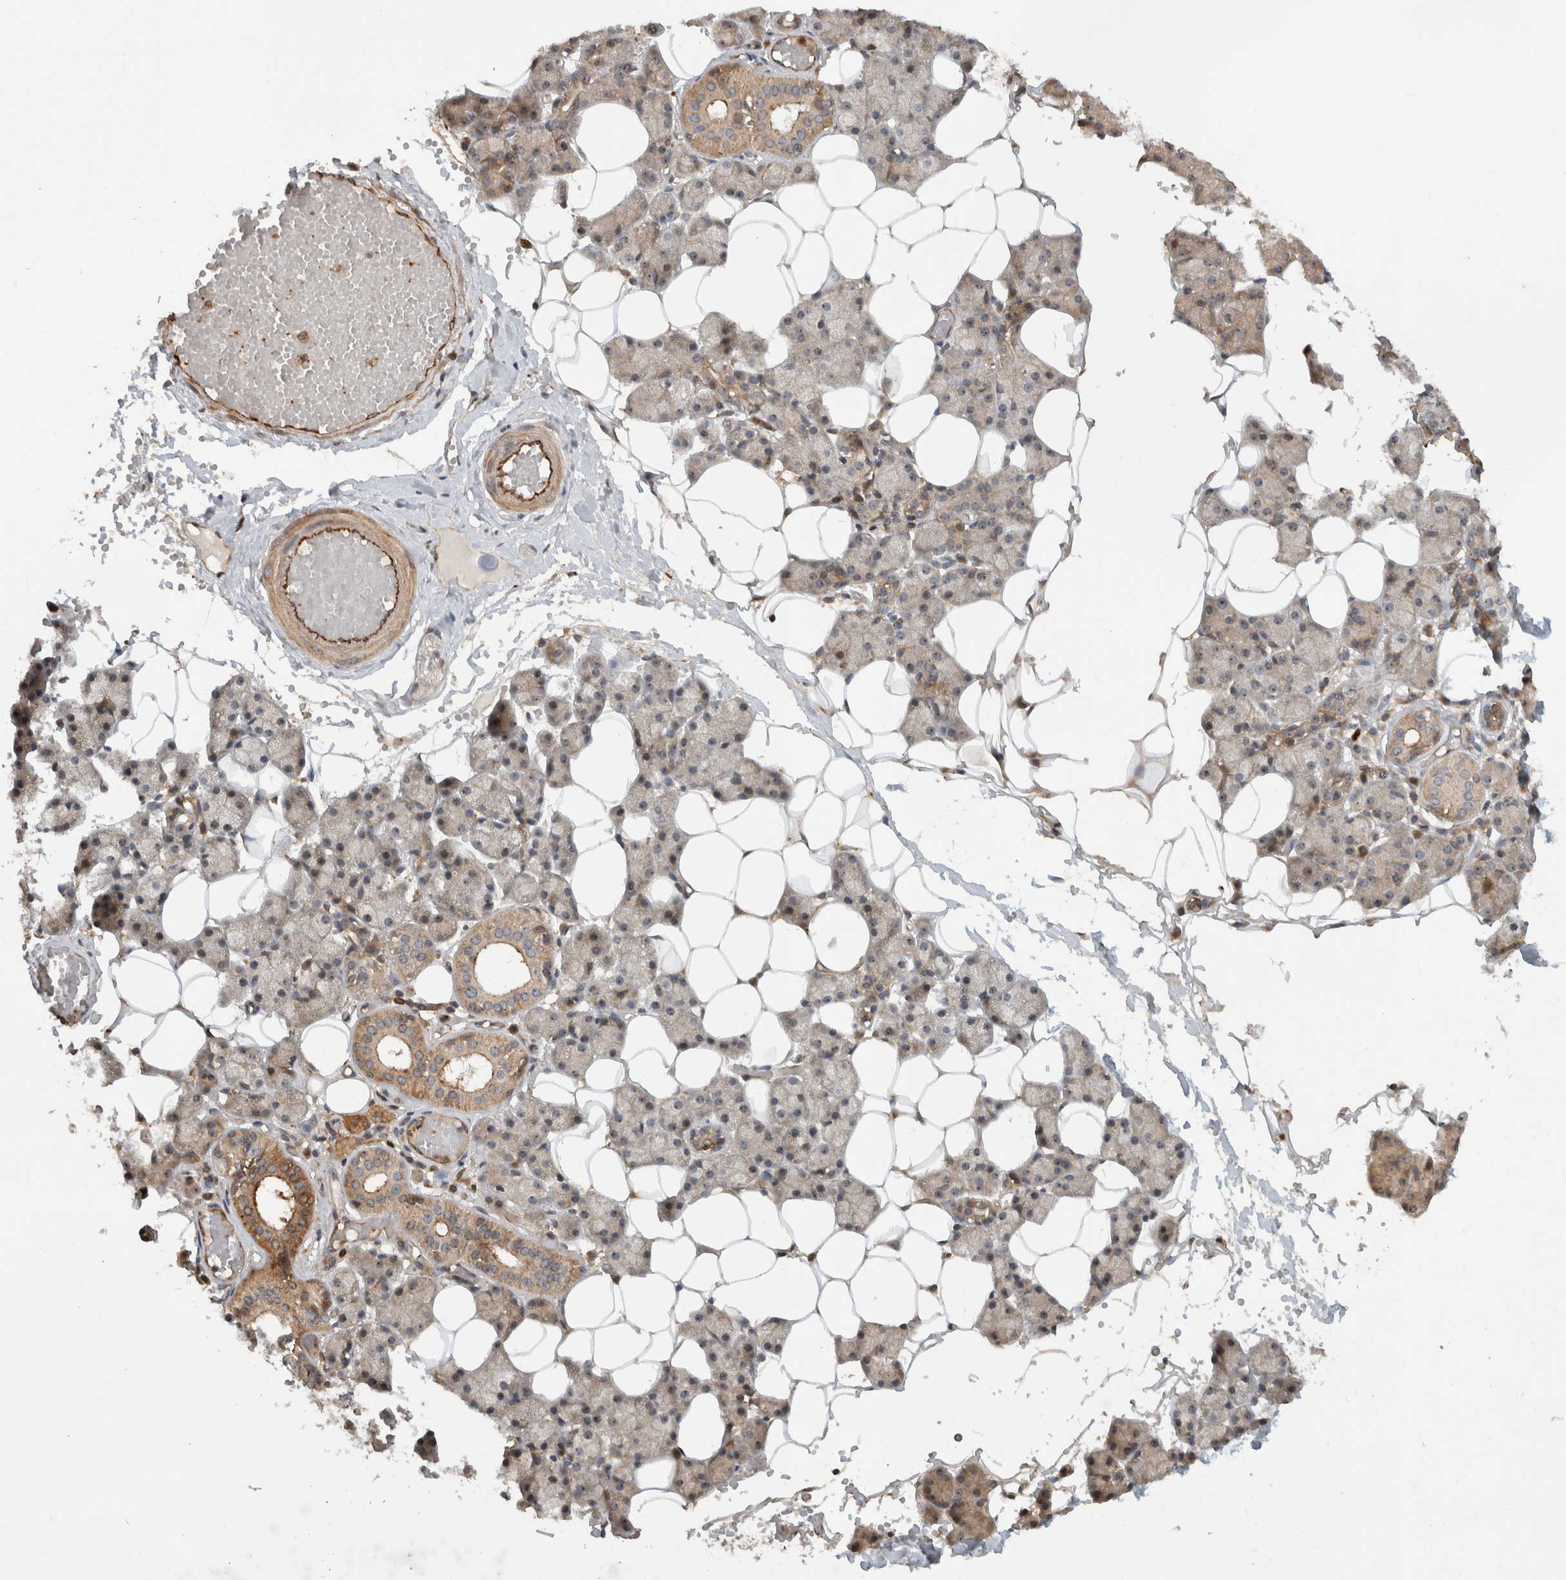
{"staining": {"intensity": "moderate", "quantity": "25%-75%", "location": "cytoplasmic/membranous,nuclear"}, "tissue": "salivary gland", "cell_type": "Glandular cells", "image_type": "normal", "snomed": [{"axis": "morphology", "description": "Normal tissue, NOS"}, {"axis": "topography", "description": "Salivary gland"}], "caption": "This histopathology image shows unremarkable salivary gland stained with IHC to label a protein in brown. The cytoplasmic/membranous,nuclear of glandular cells show moderate positivity for the protein. Nuclei are counter-stained blue.", "gene": "WASF2", "patient": {"sex": "female", "age": 33}}